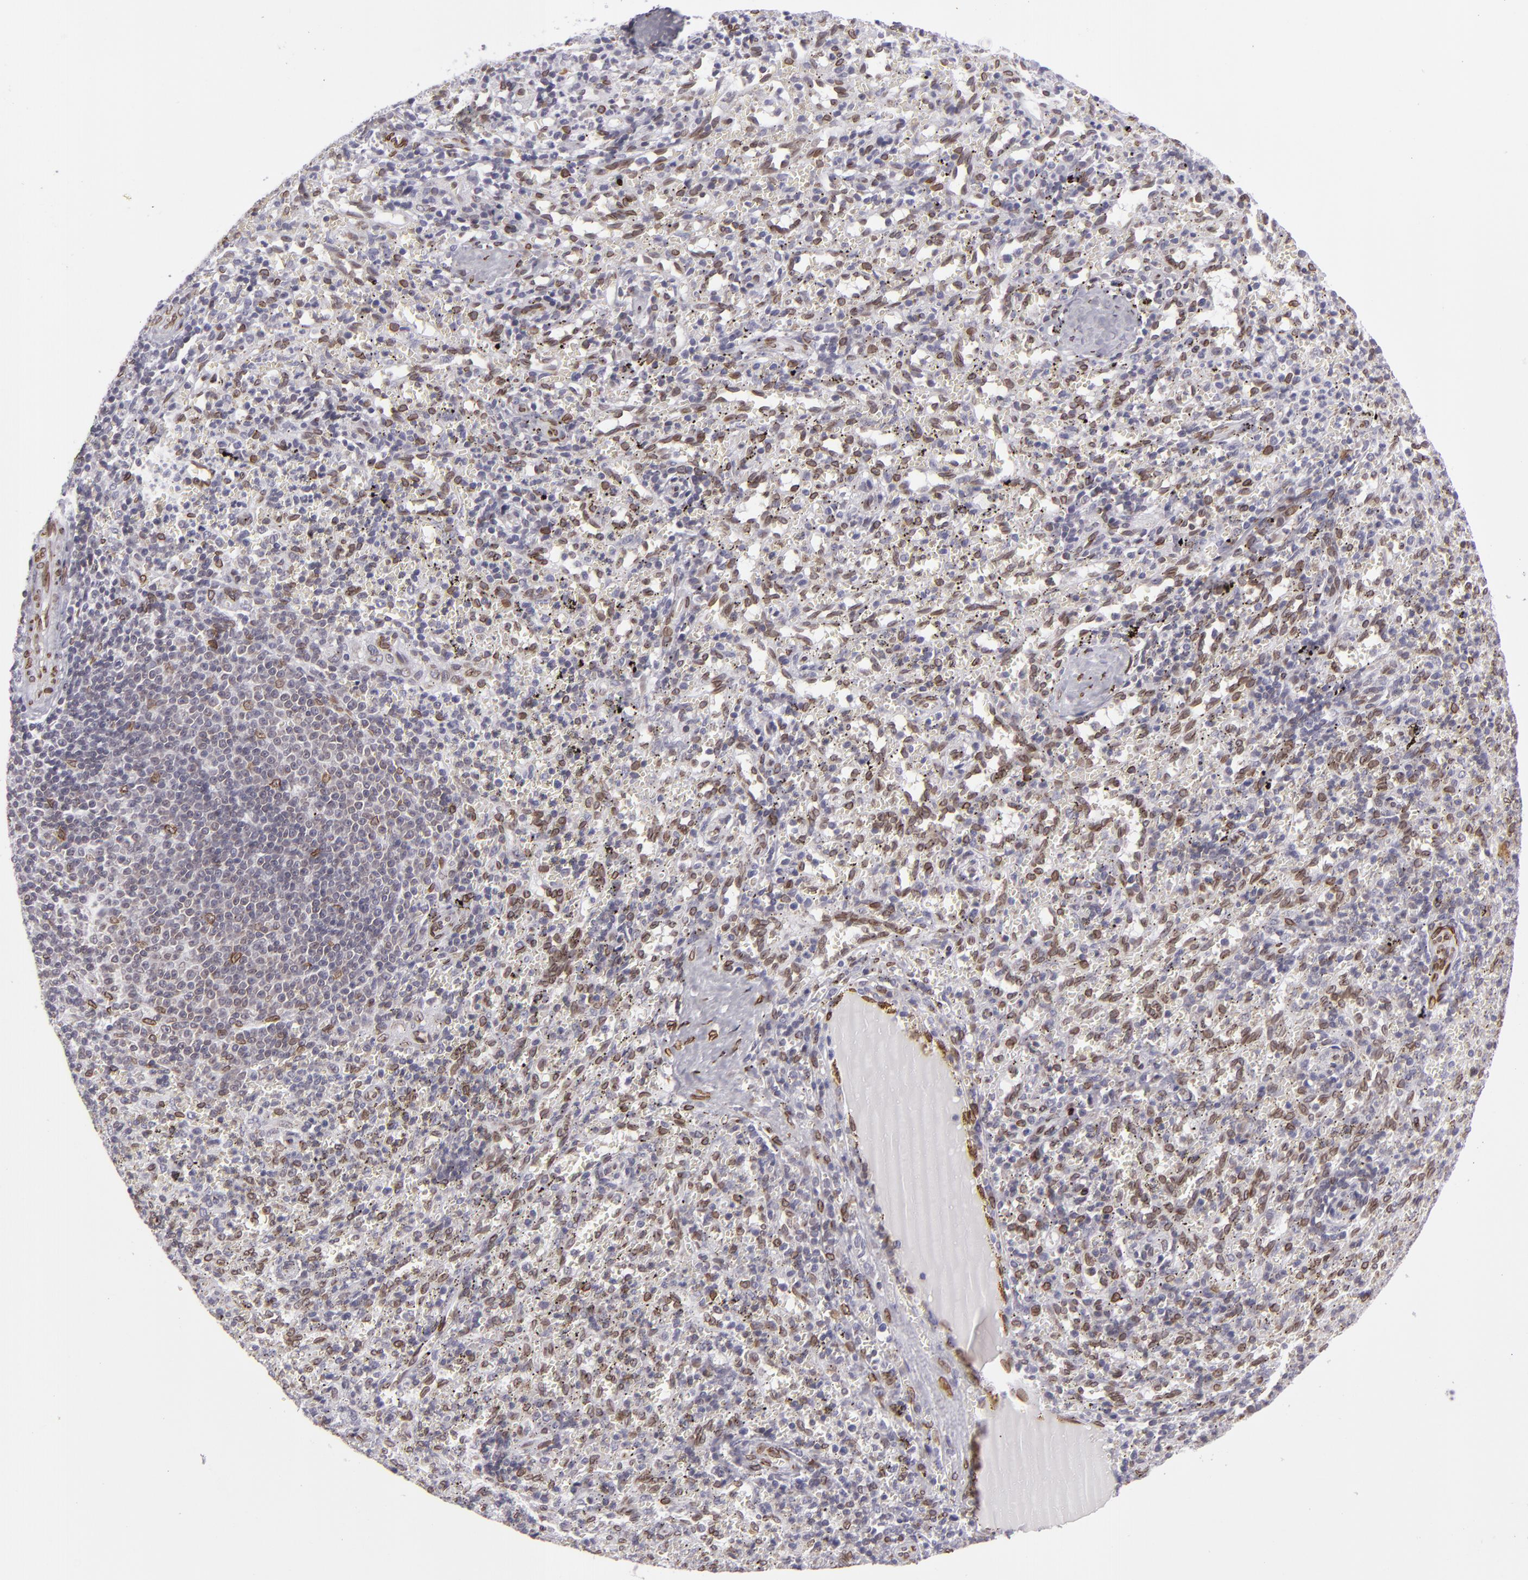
{"staining": {"intensity": "moderate", "quantity": ">75%", "location": "nuclear"}, "tissue": "spleen", "cell_type": "Cells in red pulp", "image_type": "normal", "snomed": [{"axis": "morphology", "description": "Normal tissue, NOS"}, {"axis": "topography", "description": "Spleen"}], "caption": "Cells in red pulp demonstrate medium levels of moderate nuclear positivity in approximately >75% of cells in normal human spleen.", "gene": "EMD", "patient": {"sex": "female", "age": 10}}